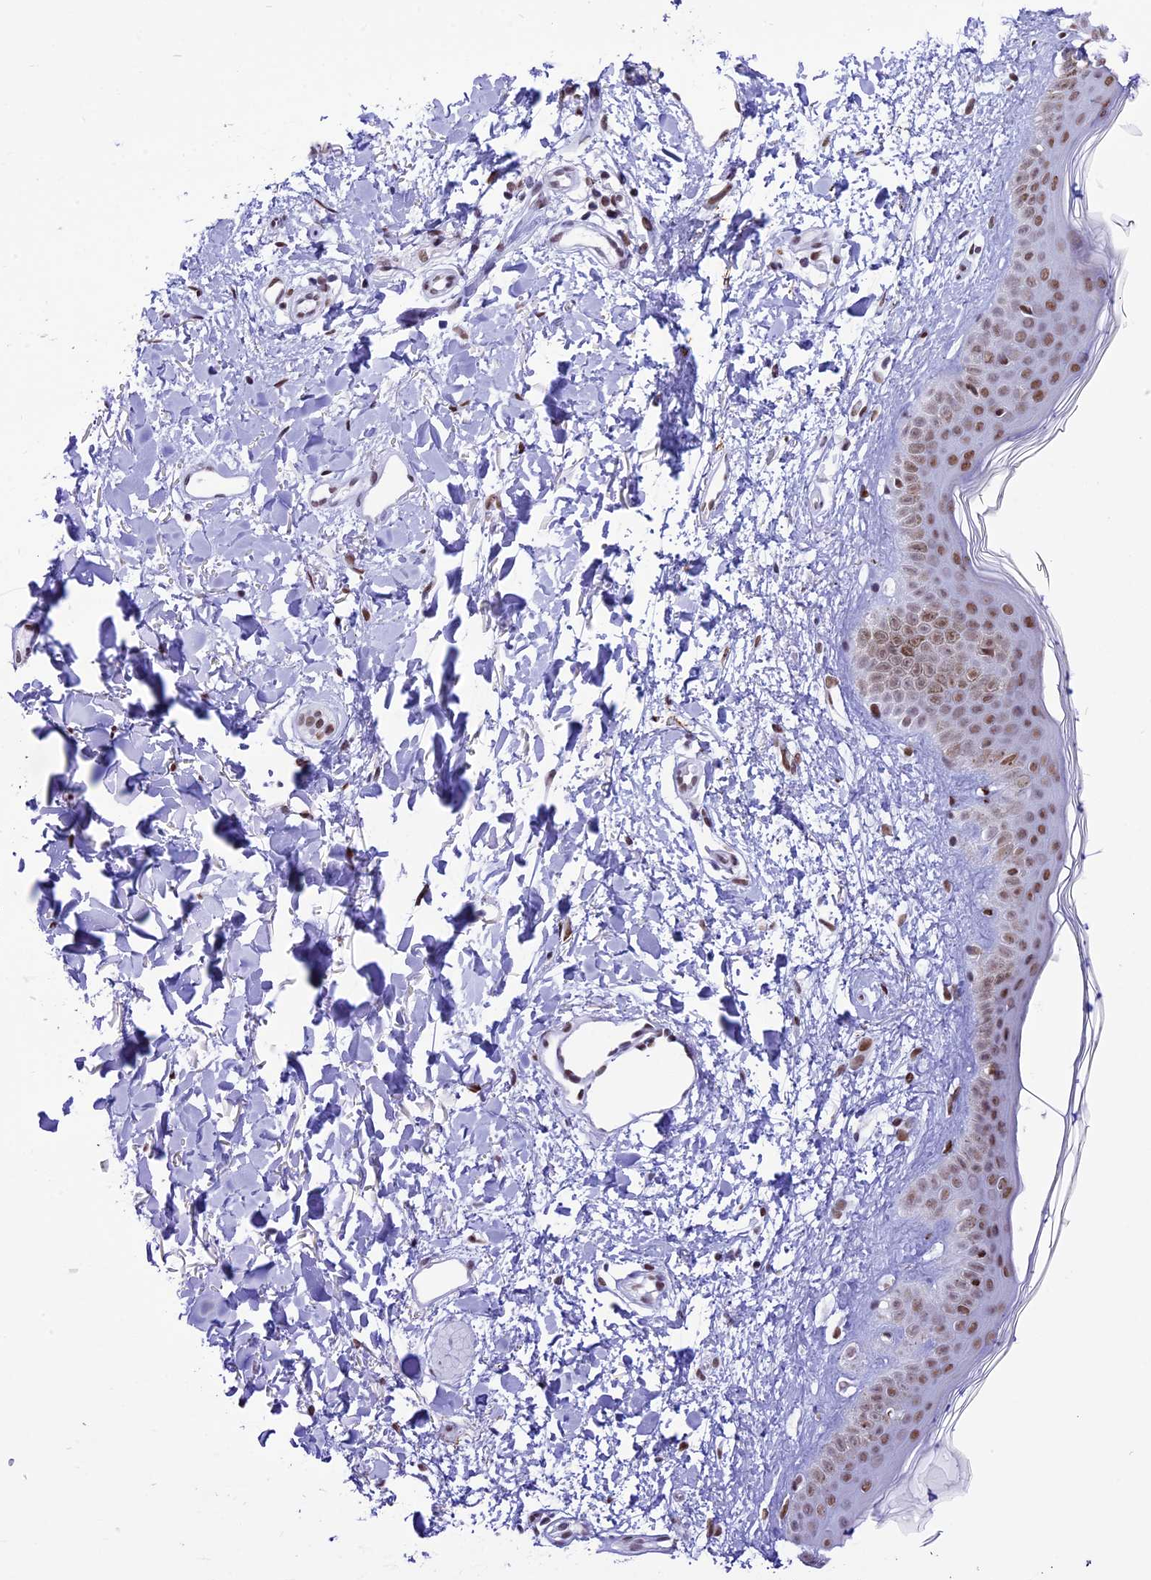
{"staining": {"intensity": "moderate", "quantity": ">75%", "location": "nuclear"}, "tissue": "skin", "cell_type": "Fibroblasts", "image_type": "normal", "snomed": [{"axis": "morphology", "description": "Normal tissue, NOS"}, {"axis": "topography", "description": "Skin"}], "caption": "Skin was stained to show a protein in brown. There is medium levels of moderate nuclear positivity in approximately >75% of fibroblasts.", "gene": "RPS6KB1", "patient": {"sex": "female", "age": 58}}